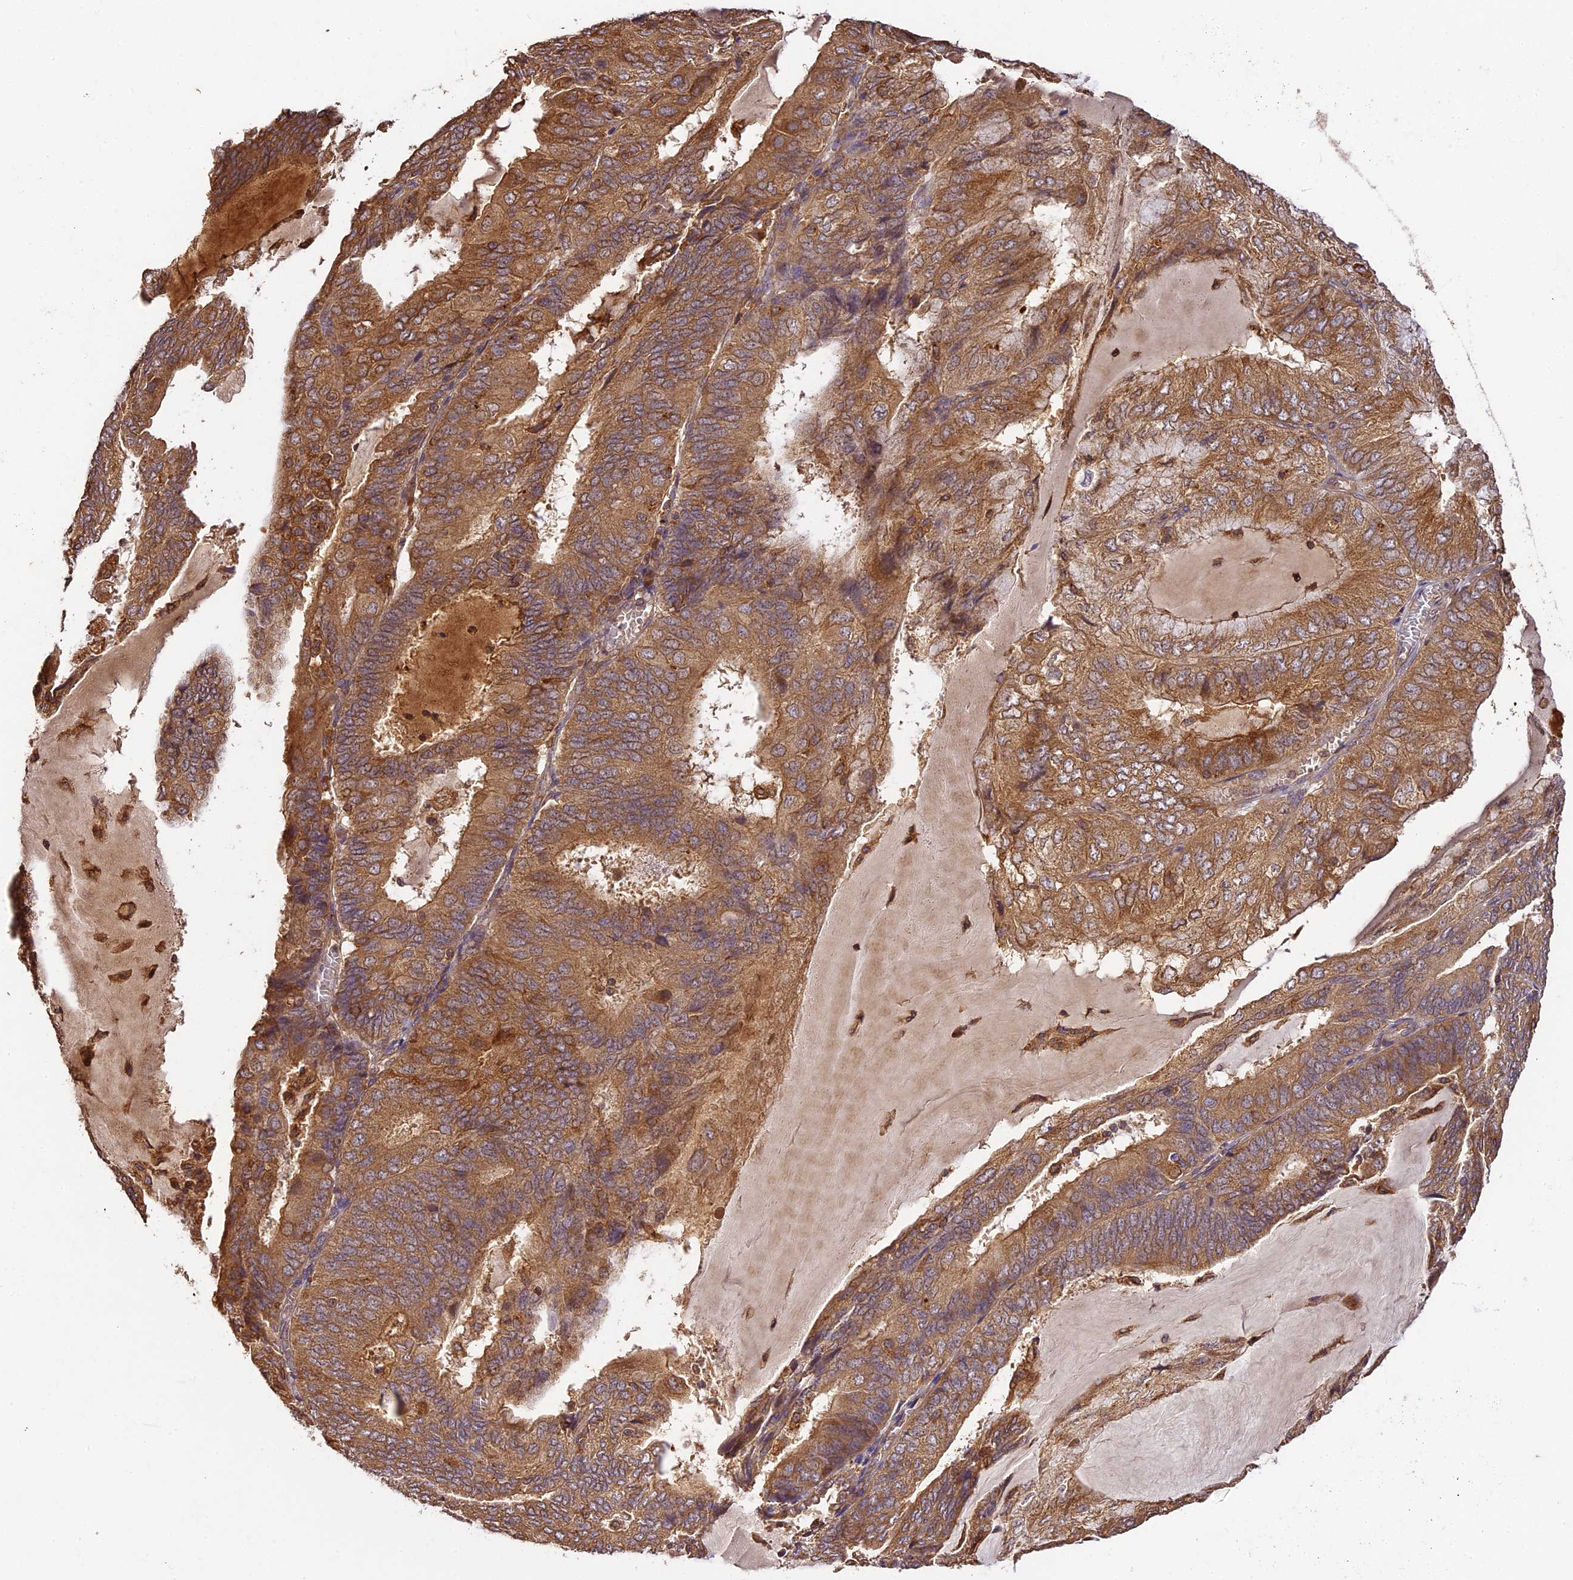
{"staining": {"intensity": "moderate", "quantity": ">75%", "location": "cytoplasmic/membranous"}, "tissue": "endometrial cancer", "cell_type": "Tumor cells", "image_type": "cancer", "snomed": [{"axis": "morphology", "description": "Adenocarcinoma, NOS"}, {"axis": "topography", "description": "Endometrium"}], "caption": "Moderate cytoplasmic/membranous expression for a protein is appreciated in approximately >75% of tumor cells of endometrial adenocarcinoma using immunohistochemistry (IHC).", "gene": "BRAP", "patient": {"sex": "female", "age": 81}}